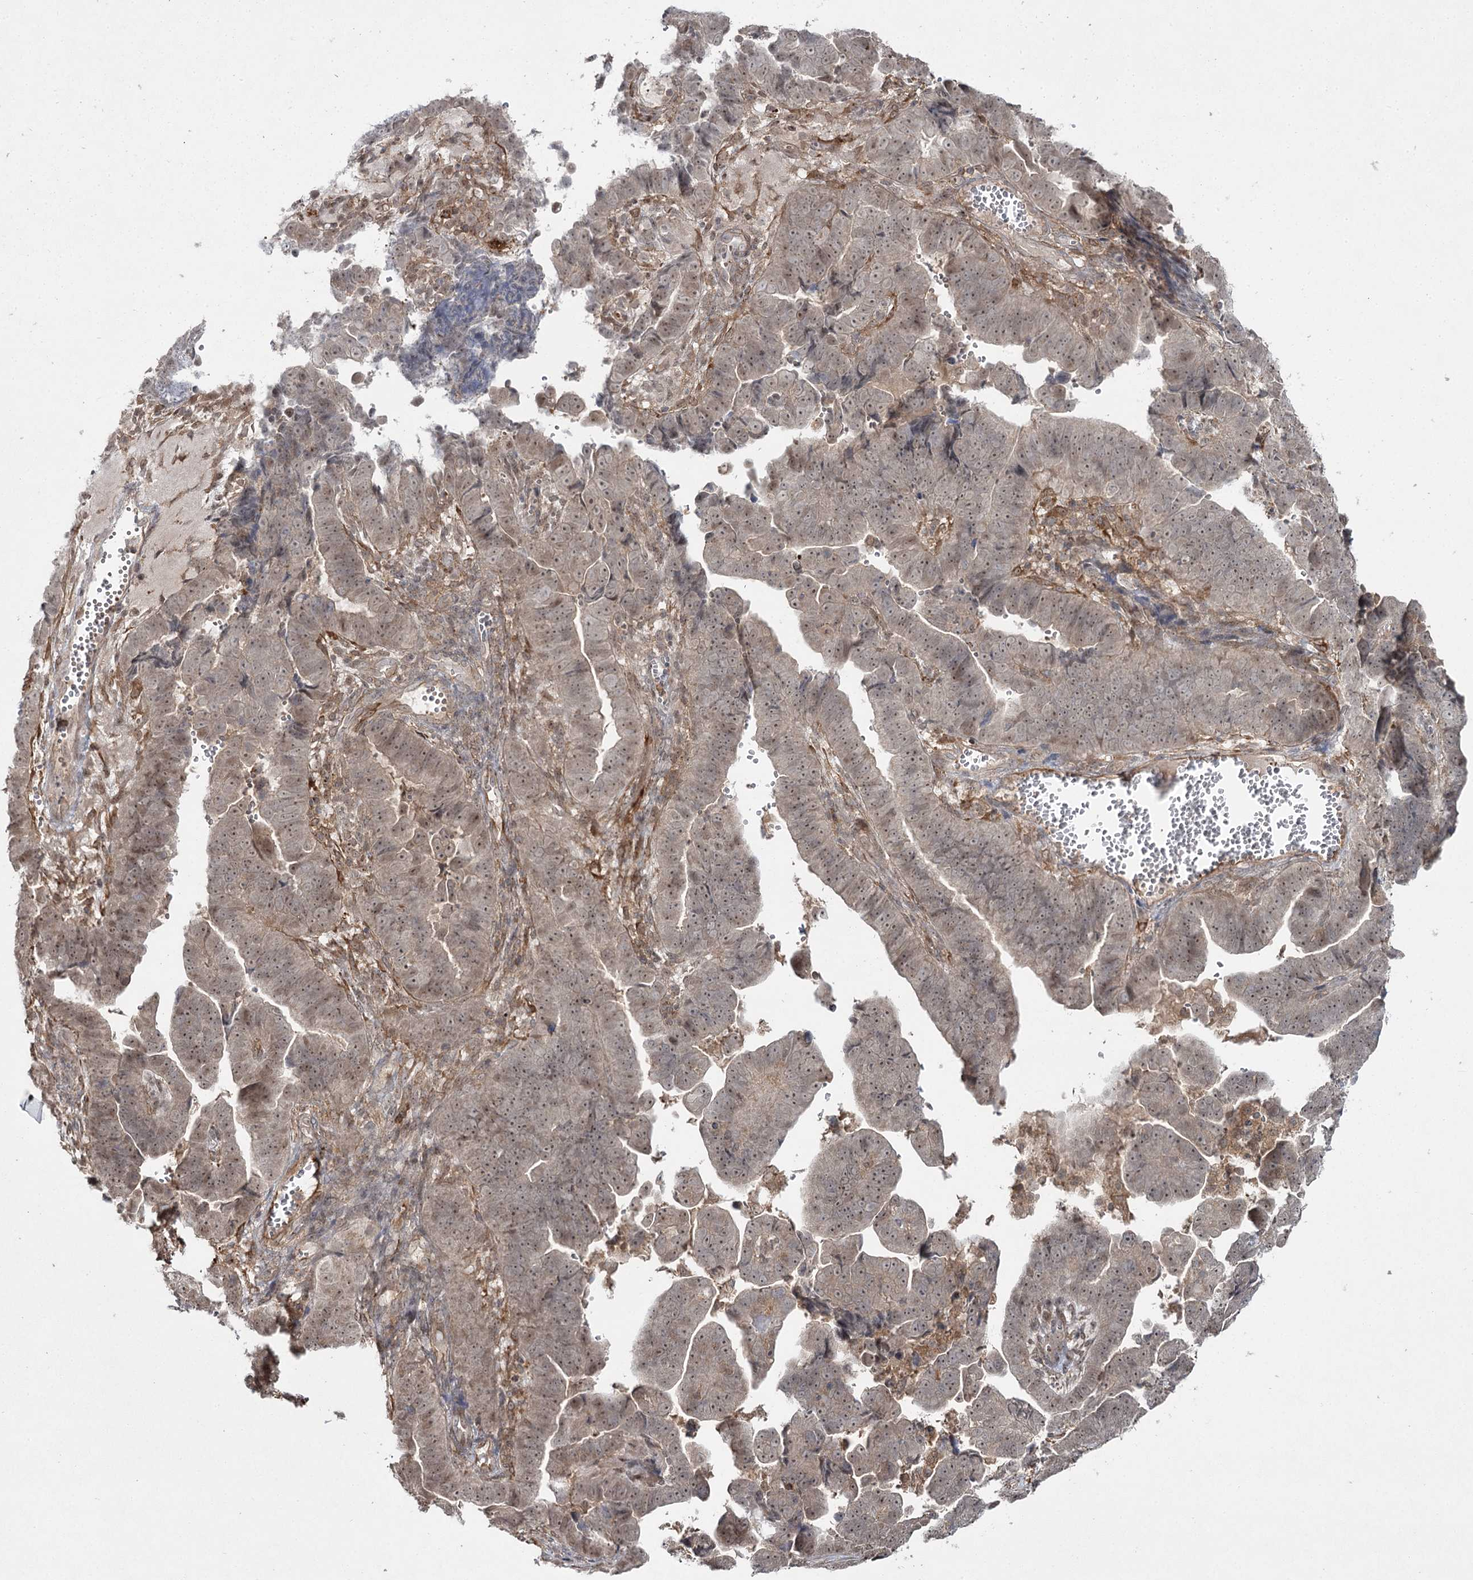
{"staining": {"intensity": "weak", "quantity": ">75%", "location": "cytoplasmic/membranous,nuclear"}, "tissue": "endometrial cancer", "cell_type": "Tumor cells", "image_type": "cancer", "snomed": [{"axis": "morphology", "description": "Adenocarcinoma, NOS"}, {"axis": "topography", "description": "Endometrium"}], "caption": "Tumor cells reveal weak cytoplasmic/membranous and nuclear staining in approximately >75% of cells in endometrial adenocarcinoma.", "gene": "WDR44", "patient": {"sex": "female", "age": 75}}